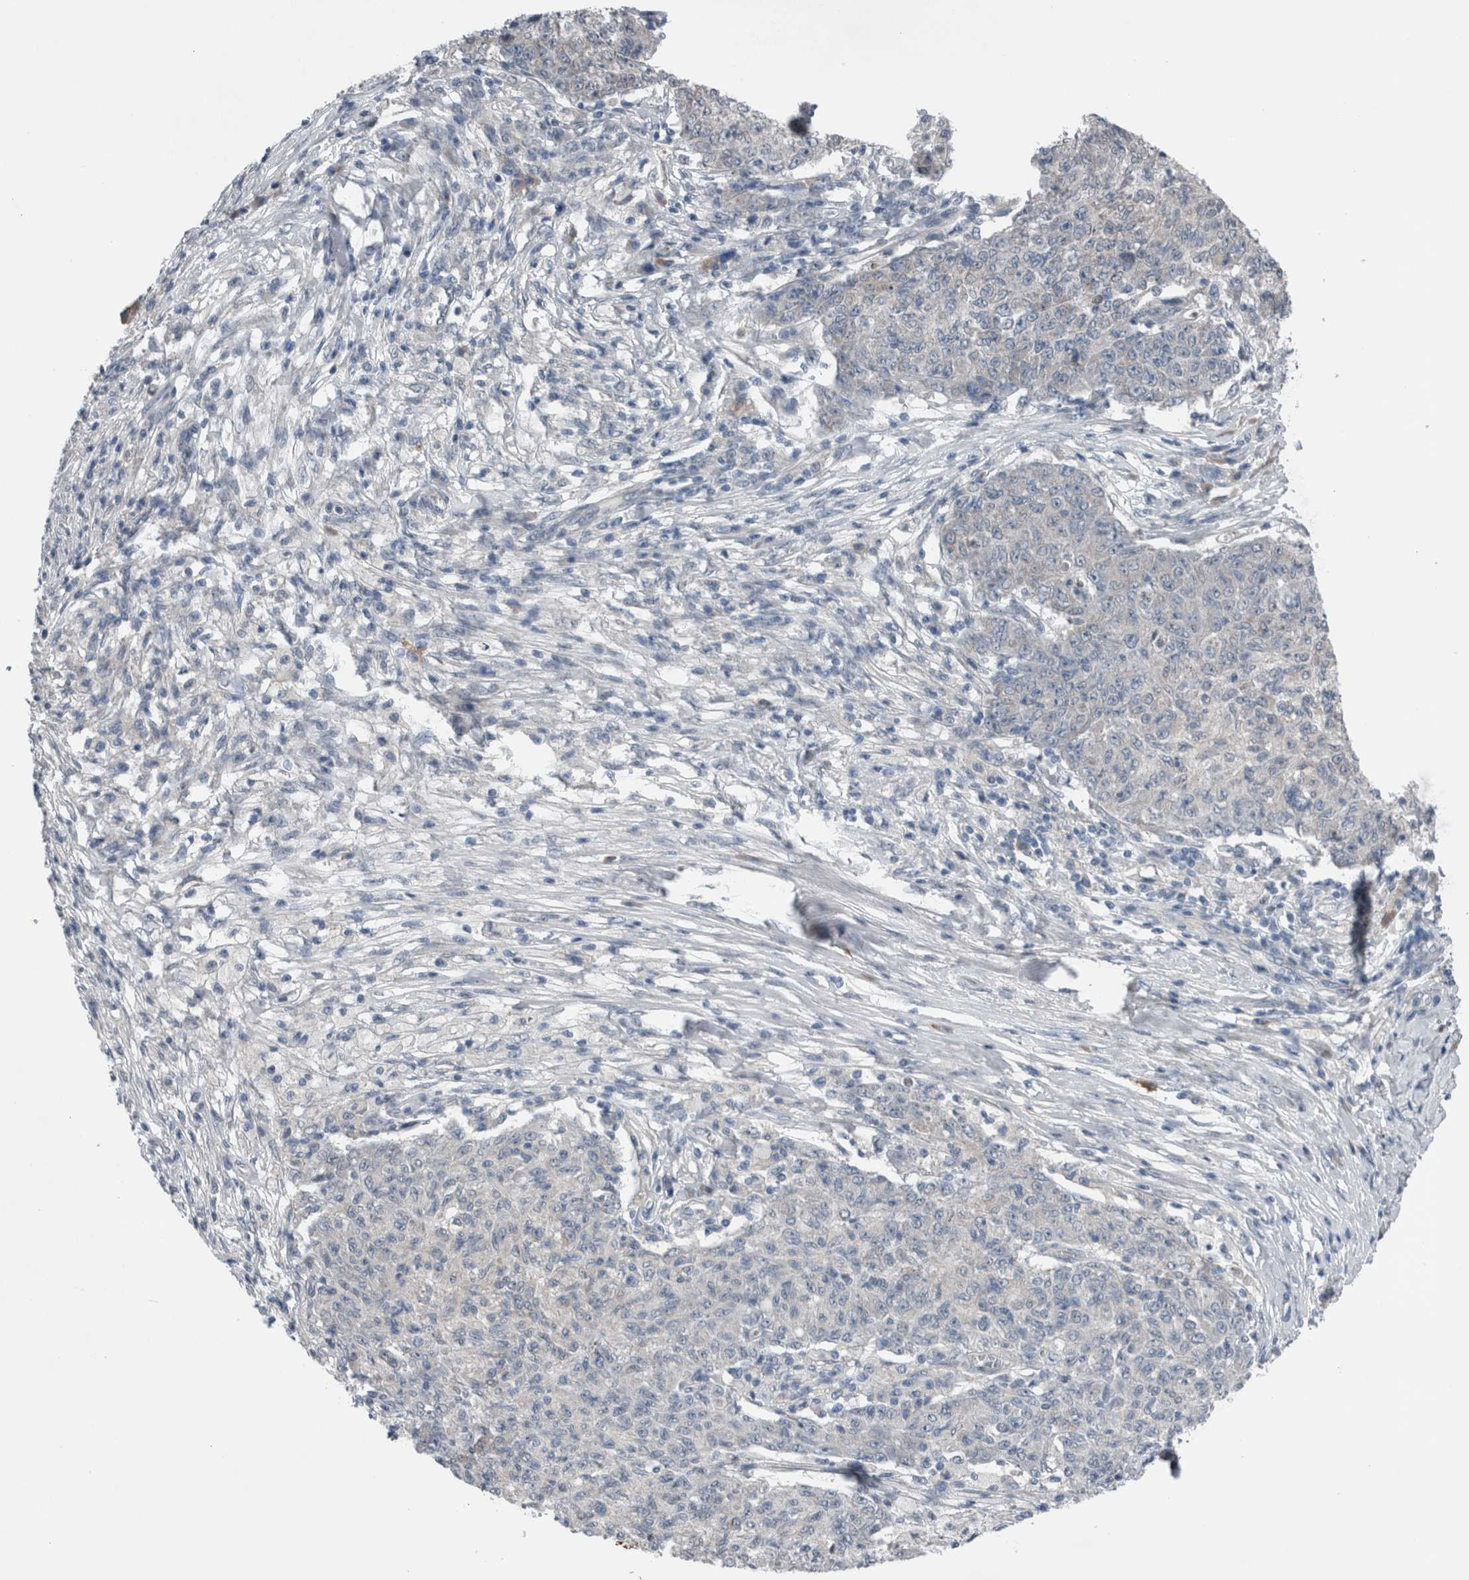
{"staining": {"intensity": "negative", "quantity": "none", "location": "none"}, "tissue": "ovarian cancer", "cell_type": "Tumor cells", "image_type": "cancer", "snomed": [{"axis": "morphology", "description": "Carcinoma, endometroid"}, {"axis": "topography", "description": "Ovary"}], "caption": "Tumor cells are negative for protein expression in human ovarian cancer.", "gene": "CRNN", "patient": {"sex": "female", "age": 42}}